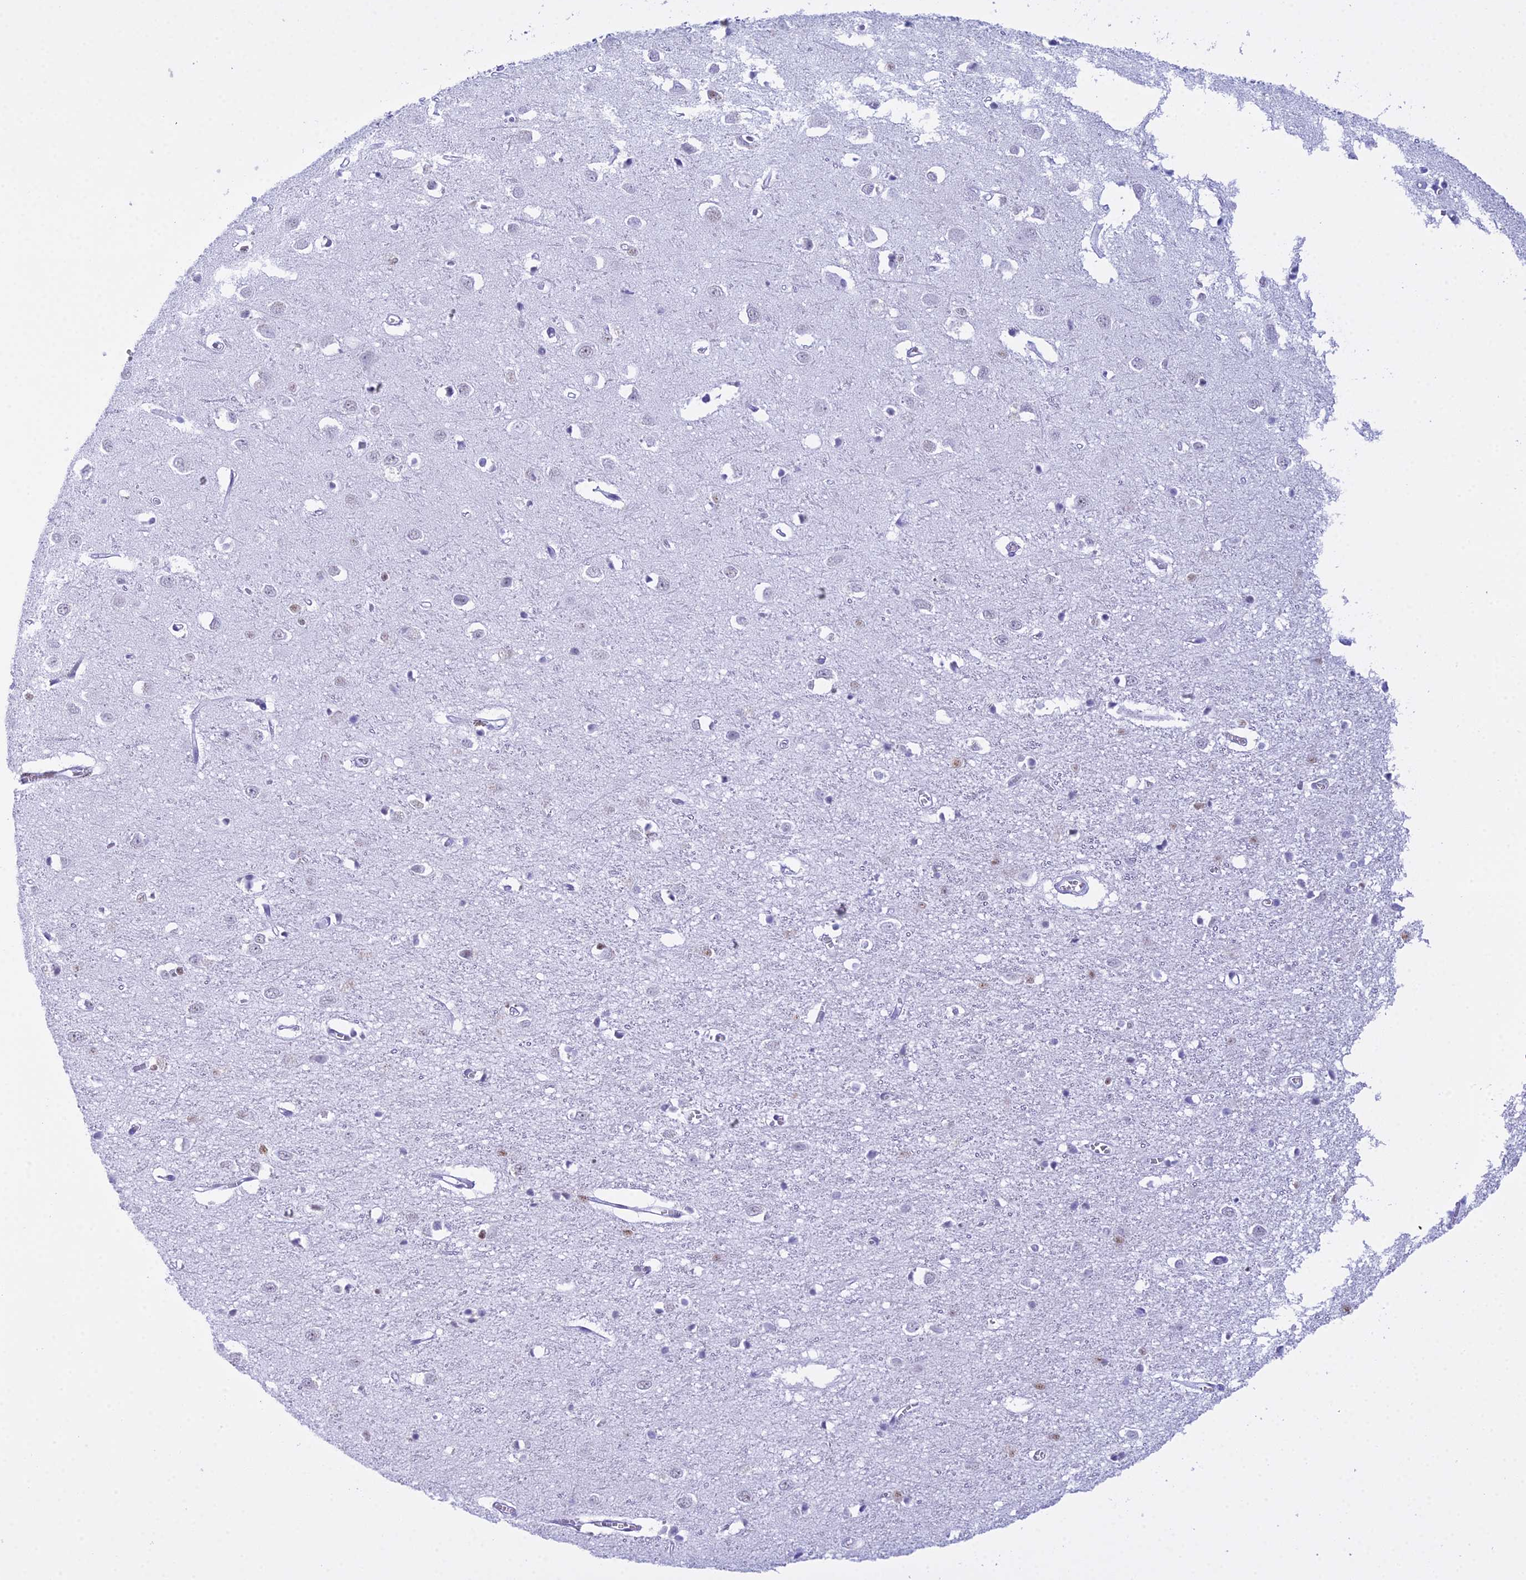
{"staining": {"intensity": "negative", "quantity": "none", "location": "none"}, "tissue": "cerebral cortex", "cell_type": "Endothelial cells", "image_type": "normal", "snomed": [{"axis": "morphology", "description": "Normal tissue, NOS"}, {"axis": "topography", "description": "Cerebral cortex"}], "caption": "IHC of unremarkable cerebral cortex shows no staining in endothelial cells. Nuclei are stained in blue.", "gene": "RNPS1", "patient": {"sex": "female", "age": 64}}